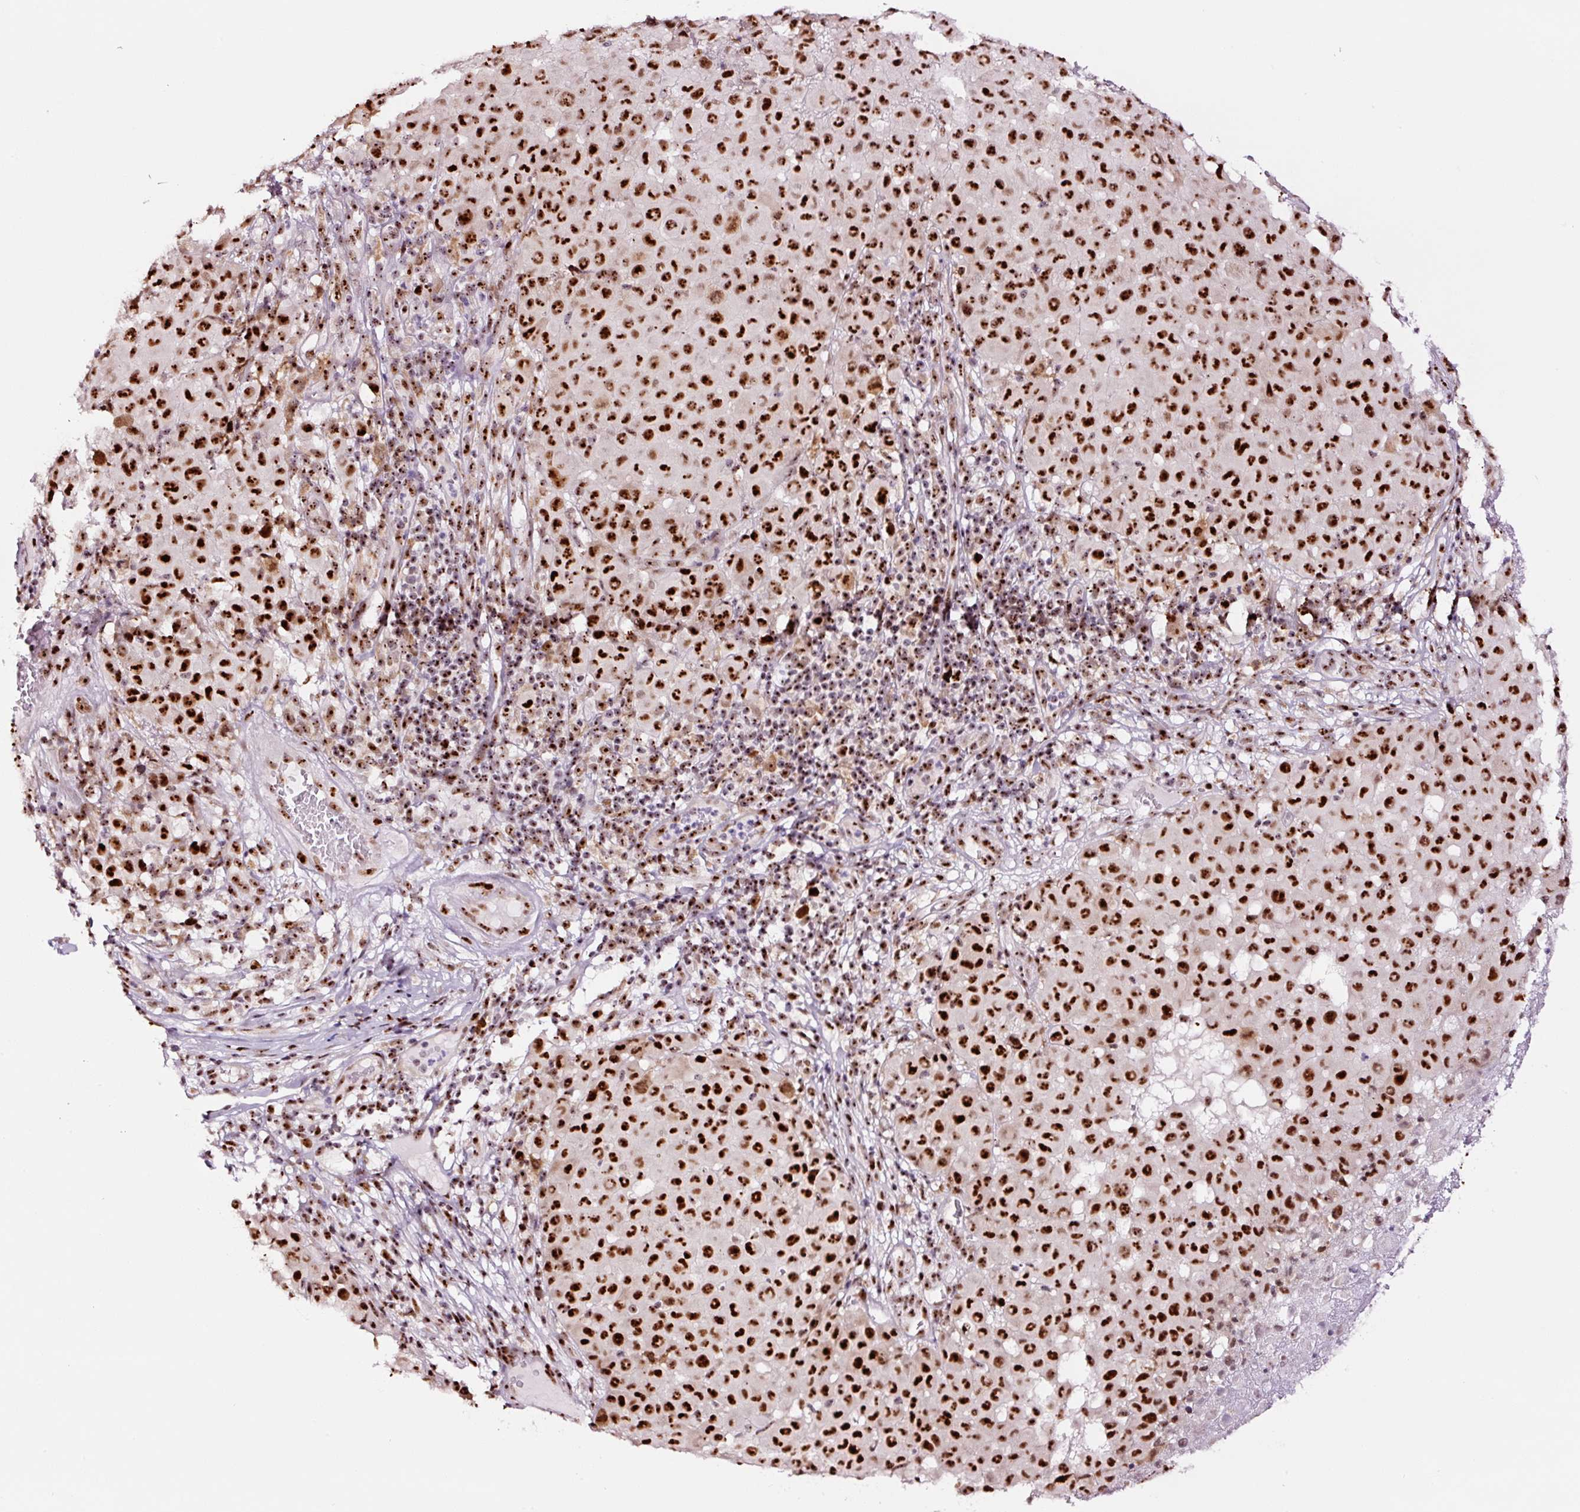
{"staining": {"intensity": "strong", "quantity": ">75%", "location": "nuclear"}, "tissue": "melanoma", "cell_type": "Tumor cells", "image_type": "cancer", "snomed": [{"axis": "morphology", "description": "Malignant melanoma, NOS"}, {"axis": "topography", "description": "Skin"}], "caption": "Malignant melanoma stained with a brown dye exhibits strong nuclear positive positivity in approximately >75% of tumor cells.", "gene": "GNL3", "patient": {"sex": "male", "age": 73}}